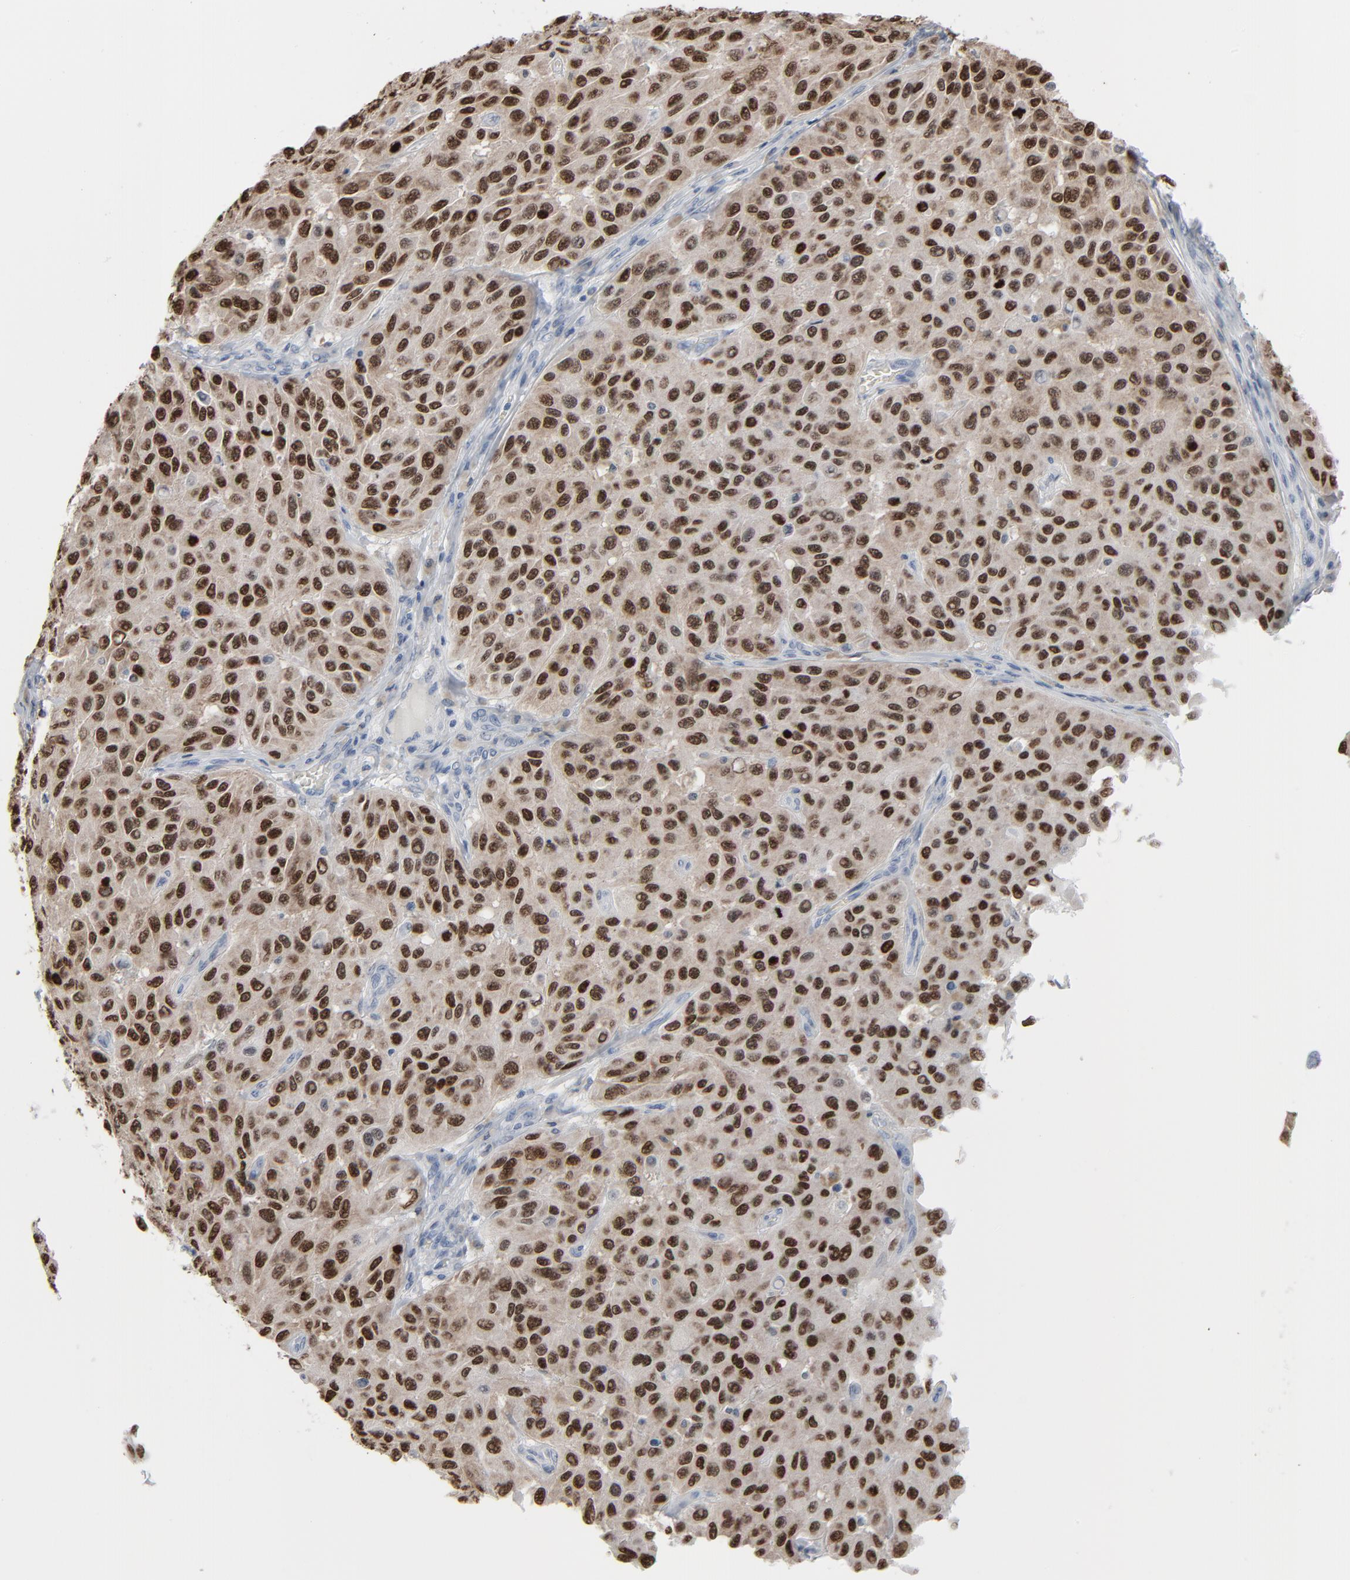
{"staining": {"intensity": "strong", "quantity": ">75%", "location": "nuclear"}, "tissue": "melanoma", "cell_type": "Tumor cells", "image_type": "cancer", "snomed": [{"axis": "morphology", "description": "Malignant melanoma, NOS"}, {"axis": "topography", "description": "Skin"}], "caption": "Melanoma stained with DAB (3,3'-diaminobenzidine) immunohistochemistry (IHC) shows high levels of strong nuclear positivity in approximately >75% of tumor cells.", "gene": "MITF", "patient": {"sex": "male", "age": 53}}